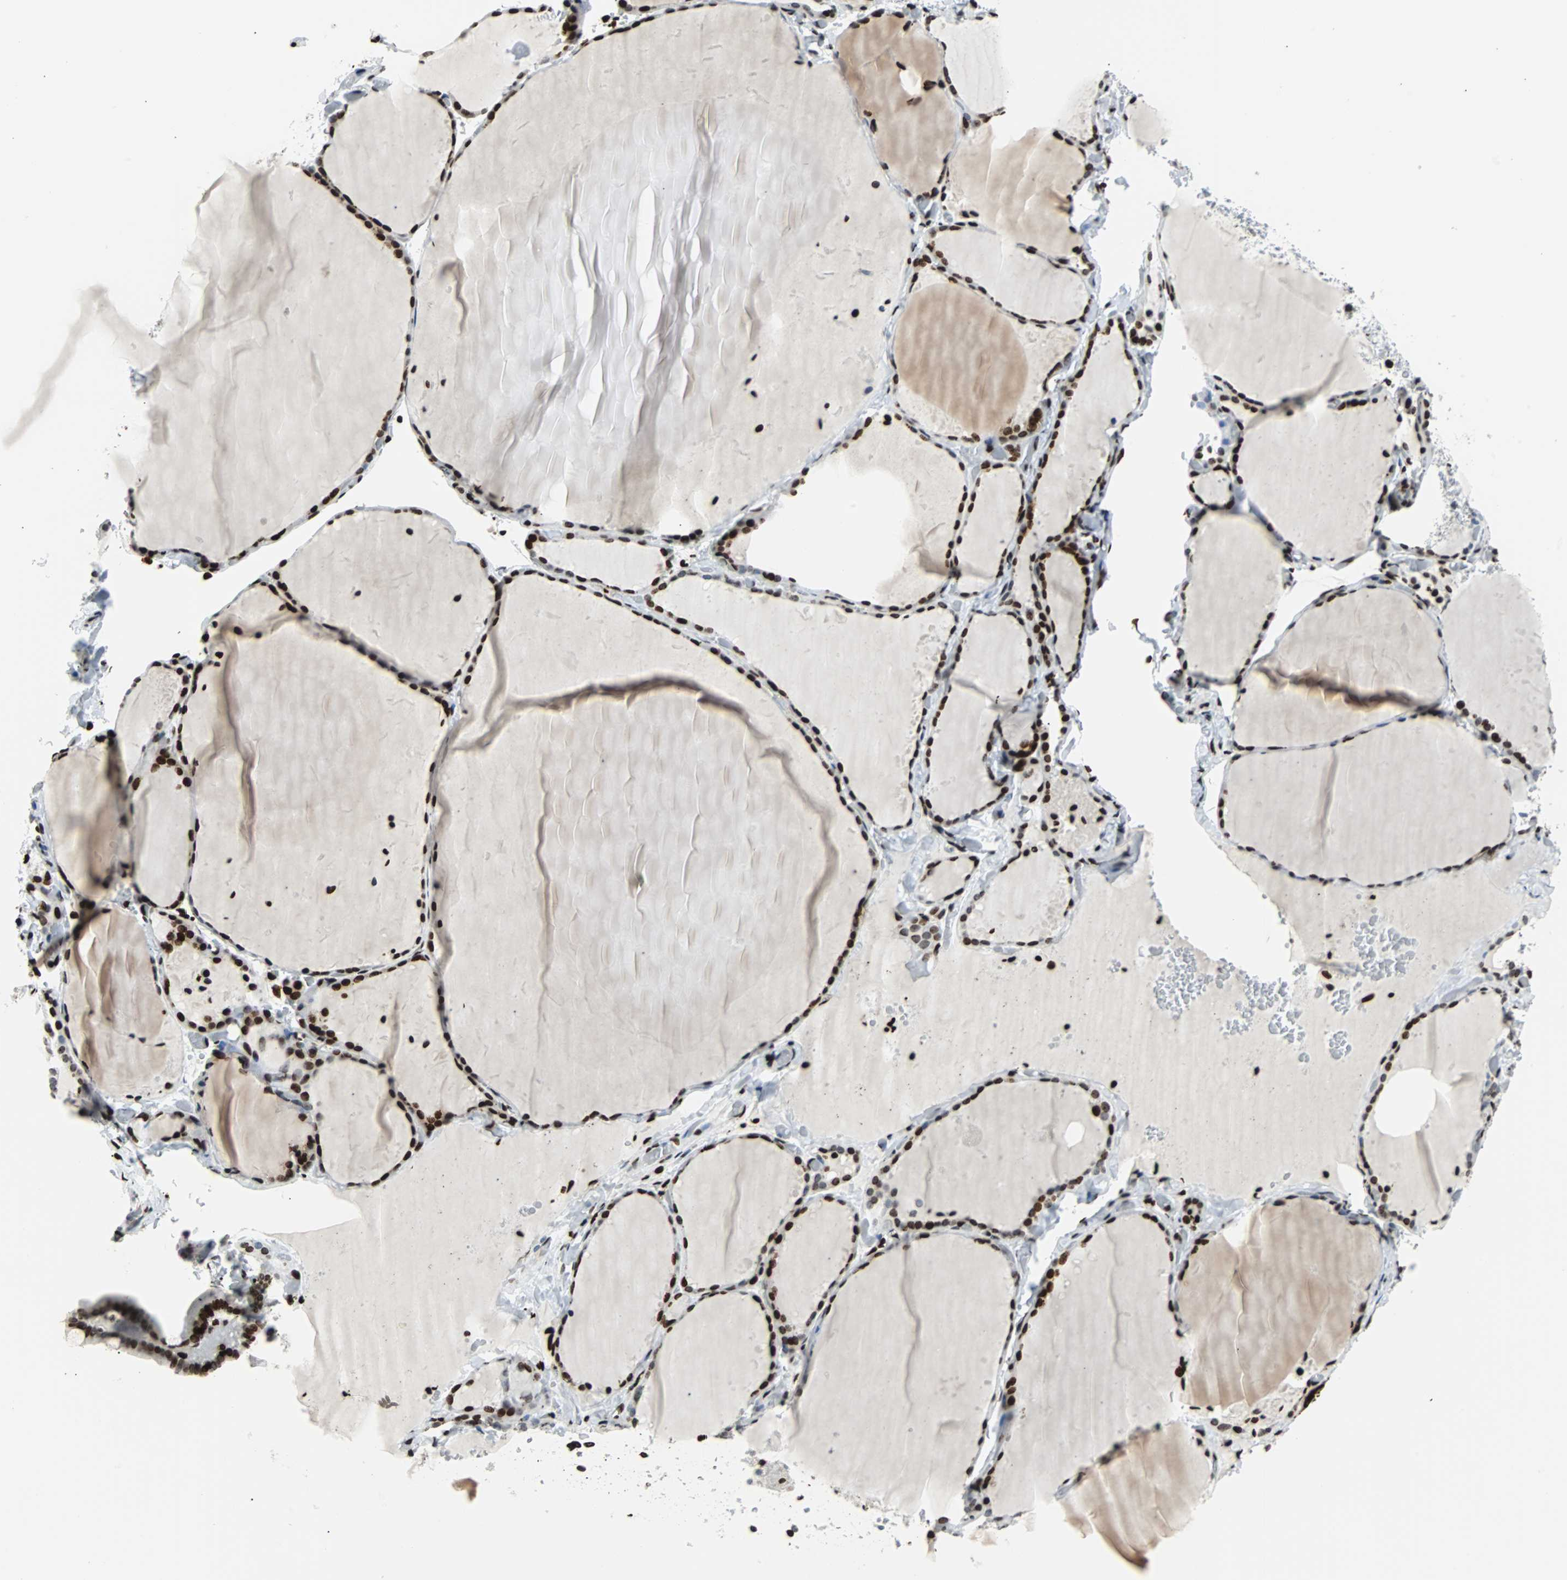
{"staining": {"intensity": "strong", "quantity": ">75%", "location": "nuclear"}, "tissue": "thyroid gland", "cell_type": "Glandular cells", "image_type": "normal", "snomed": [{"axis": "morphology", "description": "Normal tissue, NOS"}, {"axis": "topography", "description": "Thyroid gland"}], "caption": "Strong nuclear staining for a protein is appreciated in about >75% of glandular cells of unremarkable thyroid gland using IHC.", "gene": "ZNF131", "patient": {"sex": "female", "age": 22}}